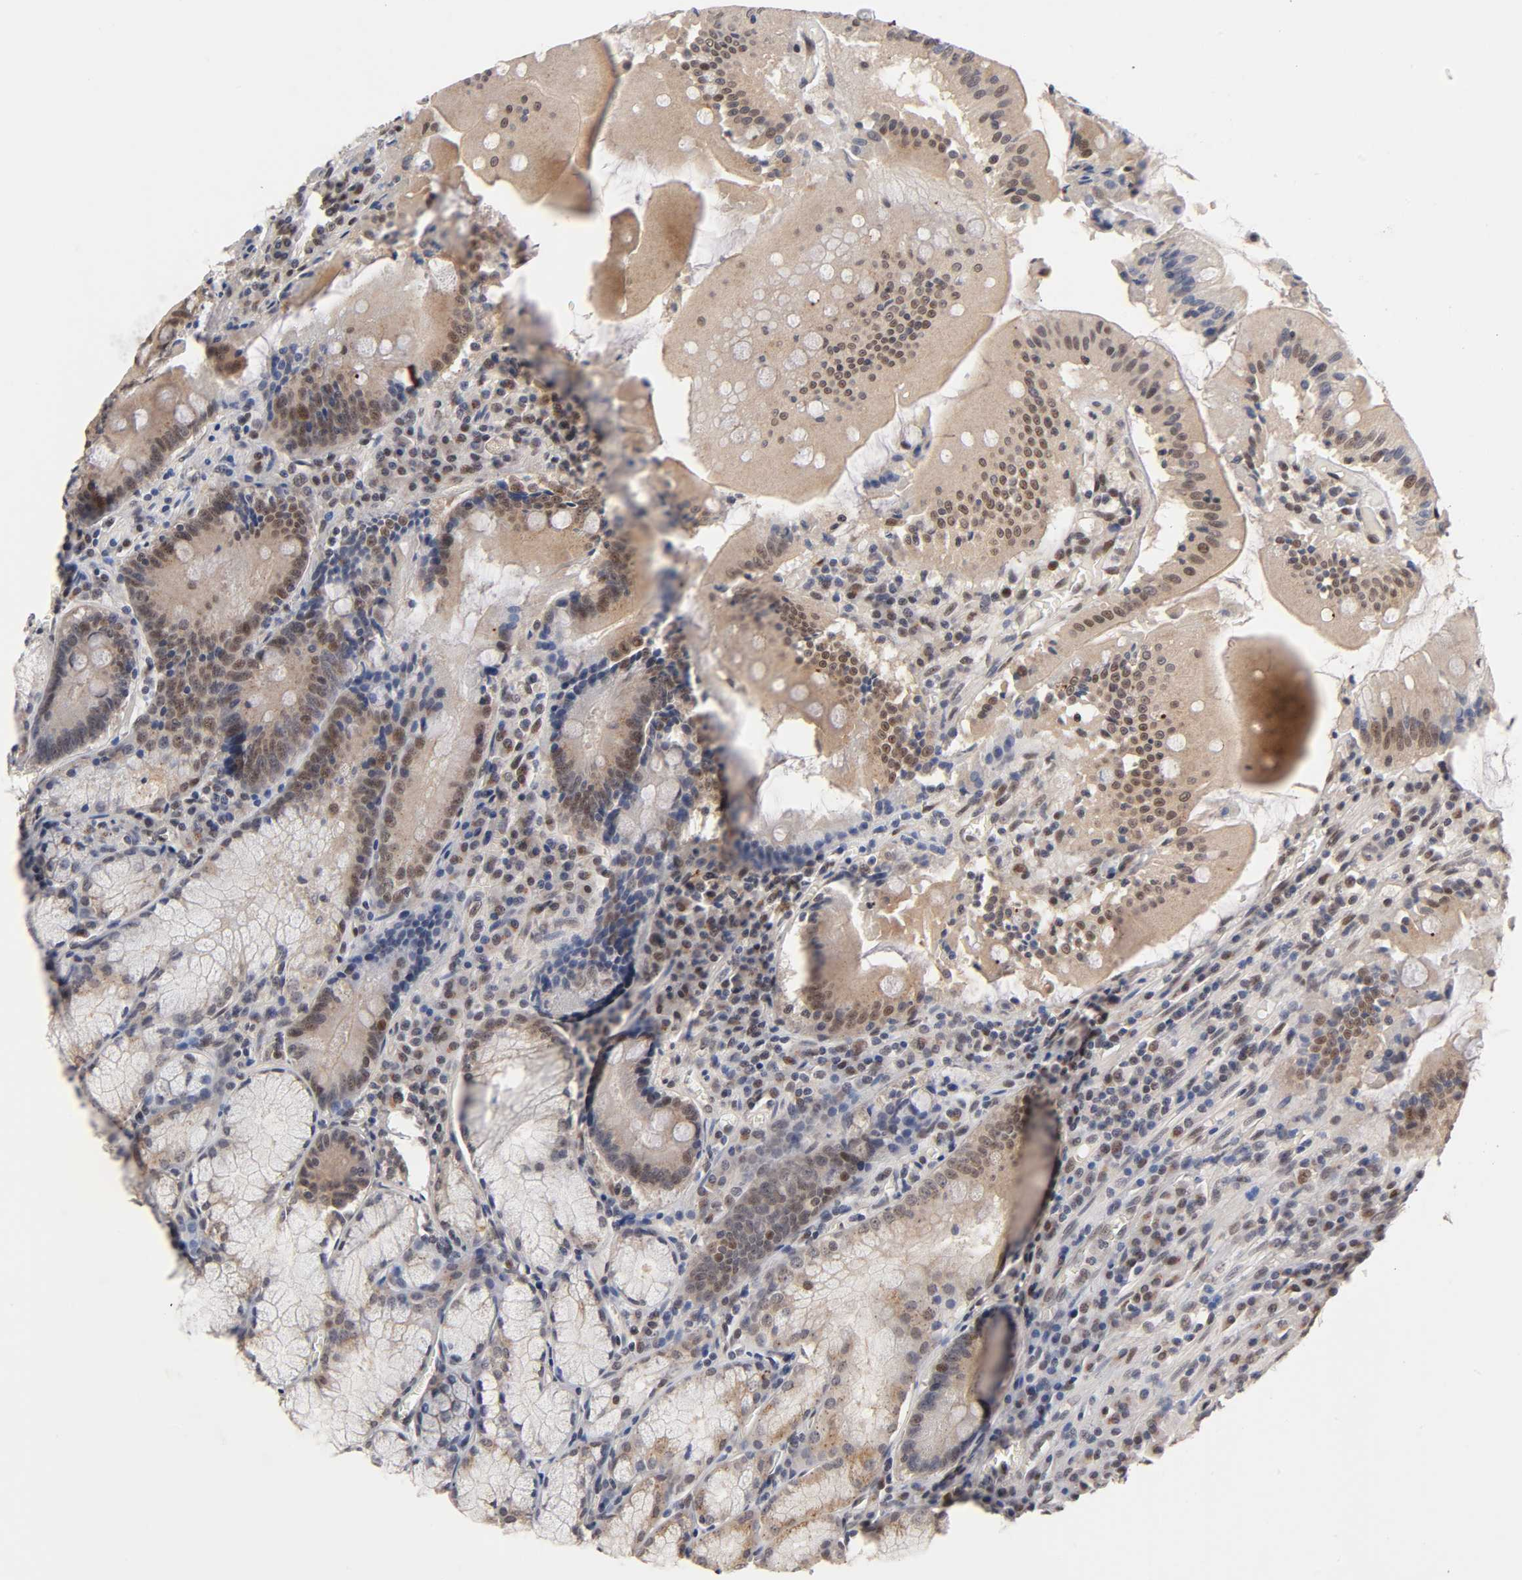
{"staining": {"intensity": "moderate", "quantity": ">75%", "location": "cytoplasmic/membranous,nuclear"}, "tissue": "stomach", "cell_type": "Glandular cells", "image_type": "normal", "snomed": [{"axis": "morphology", "description": "Normal tissue, NOS"}, {"axis": "topography", "description": "Stomach, lower"}], "caption": "The histopathology image shows staining of normal stomach, revealing moderate cytoplasmic/membranous,nuclear protein expression (brown color) within glandular cells. (IHC, brightfield microscopy, high magnification).", "gene": "EP300", "patient": {"sex": "male", "age": 56}}